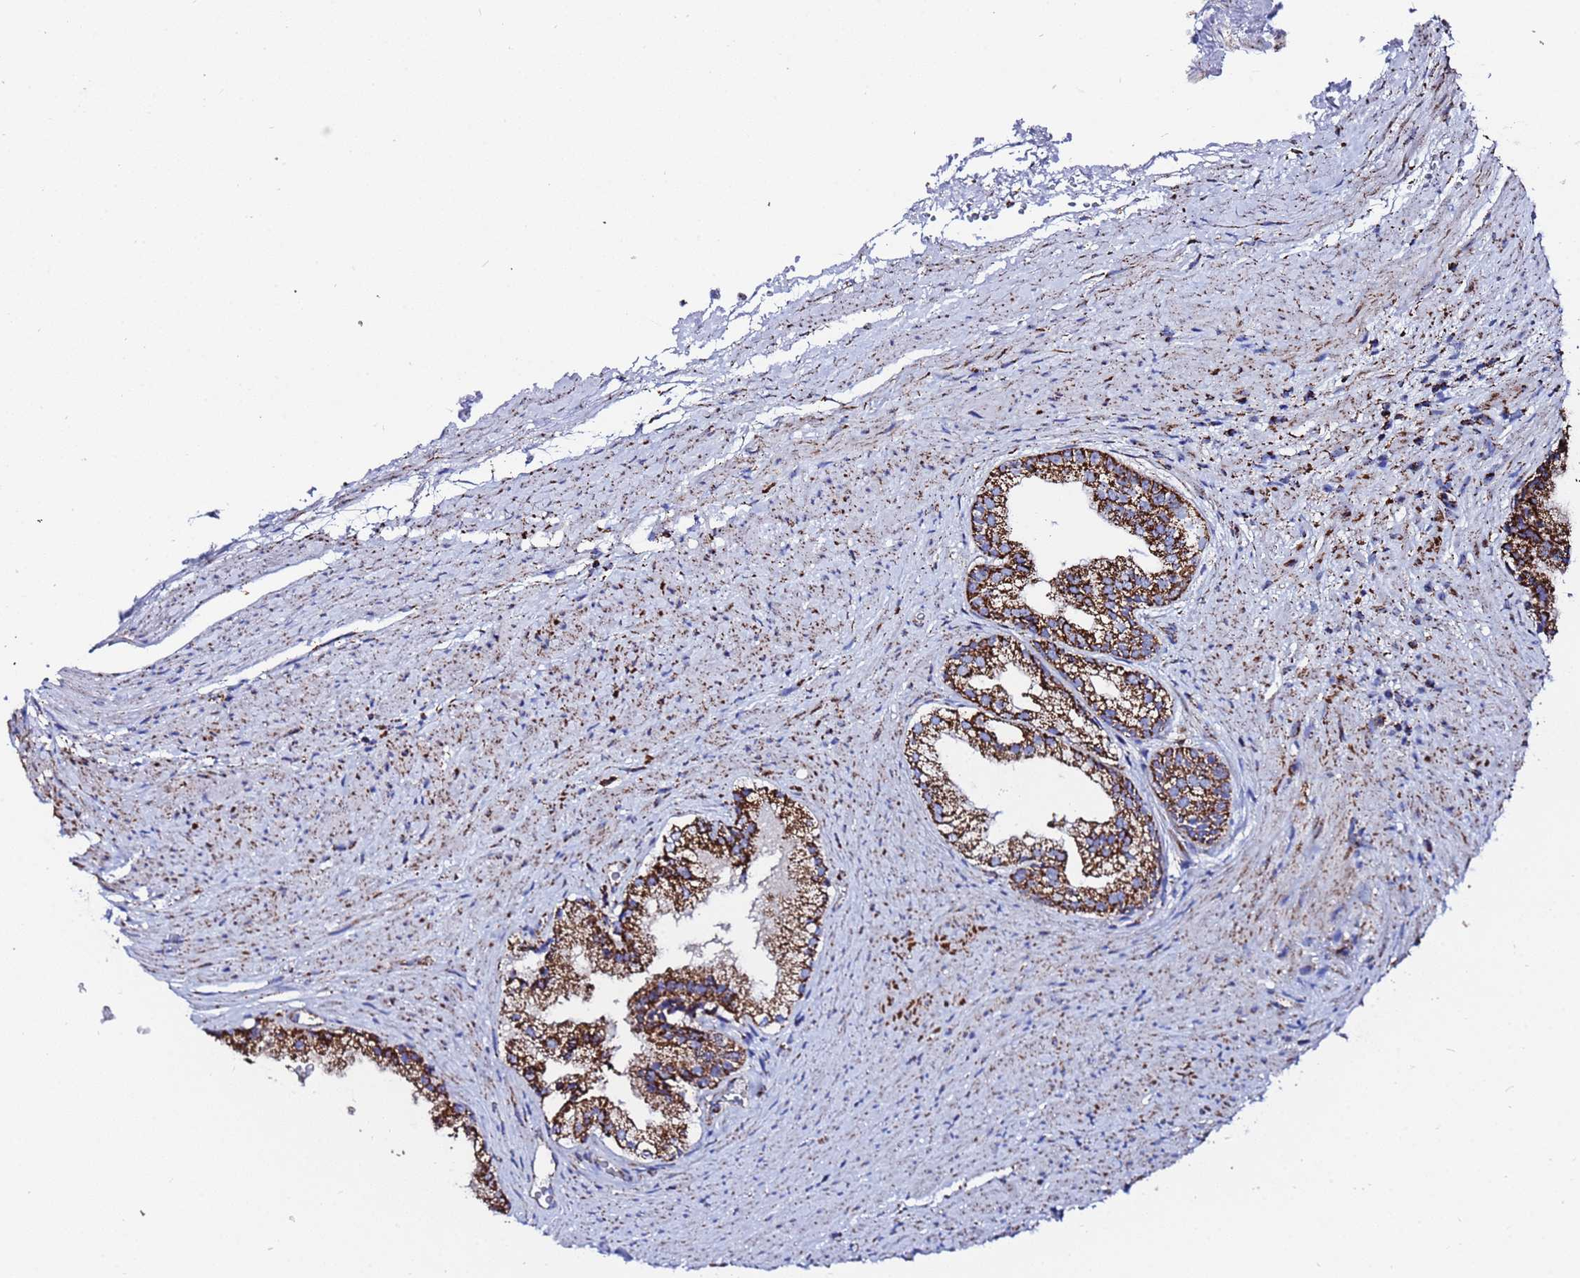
{"staining": {"intensity": "strong", "quantity": ">75%", "location": "cytoplasmic/membranous"}, "tissue": "prostate", "cell_type": "Glandular cells", "image_type": "normal", "snomed": [{"axis": "morphology", "description": "Normal tissue, NOS"}, {"axis": "topography", "description": "Prostate"}], "caption": "Strong cytoplasmic/membranous protein positivity is identified in approximately >75% of glandular cells in prostate.", "gene": "GLUD1", "patient": {"sex": "male", "age": 76}}